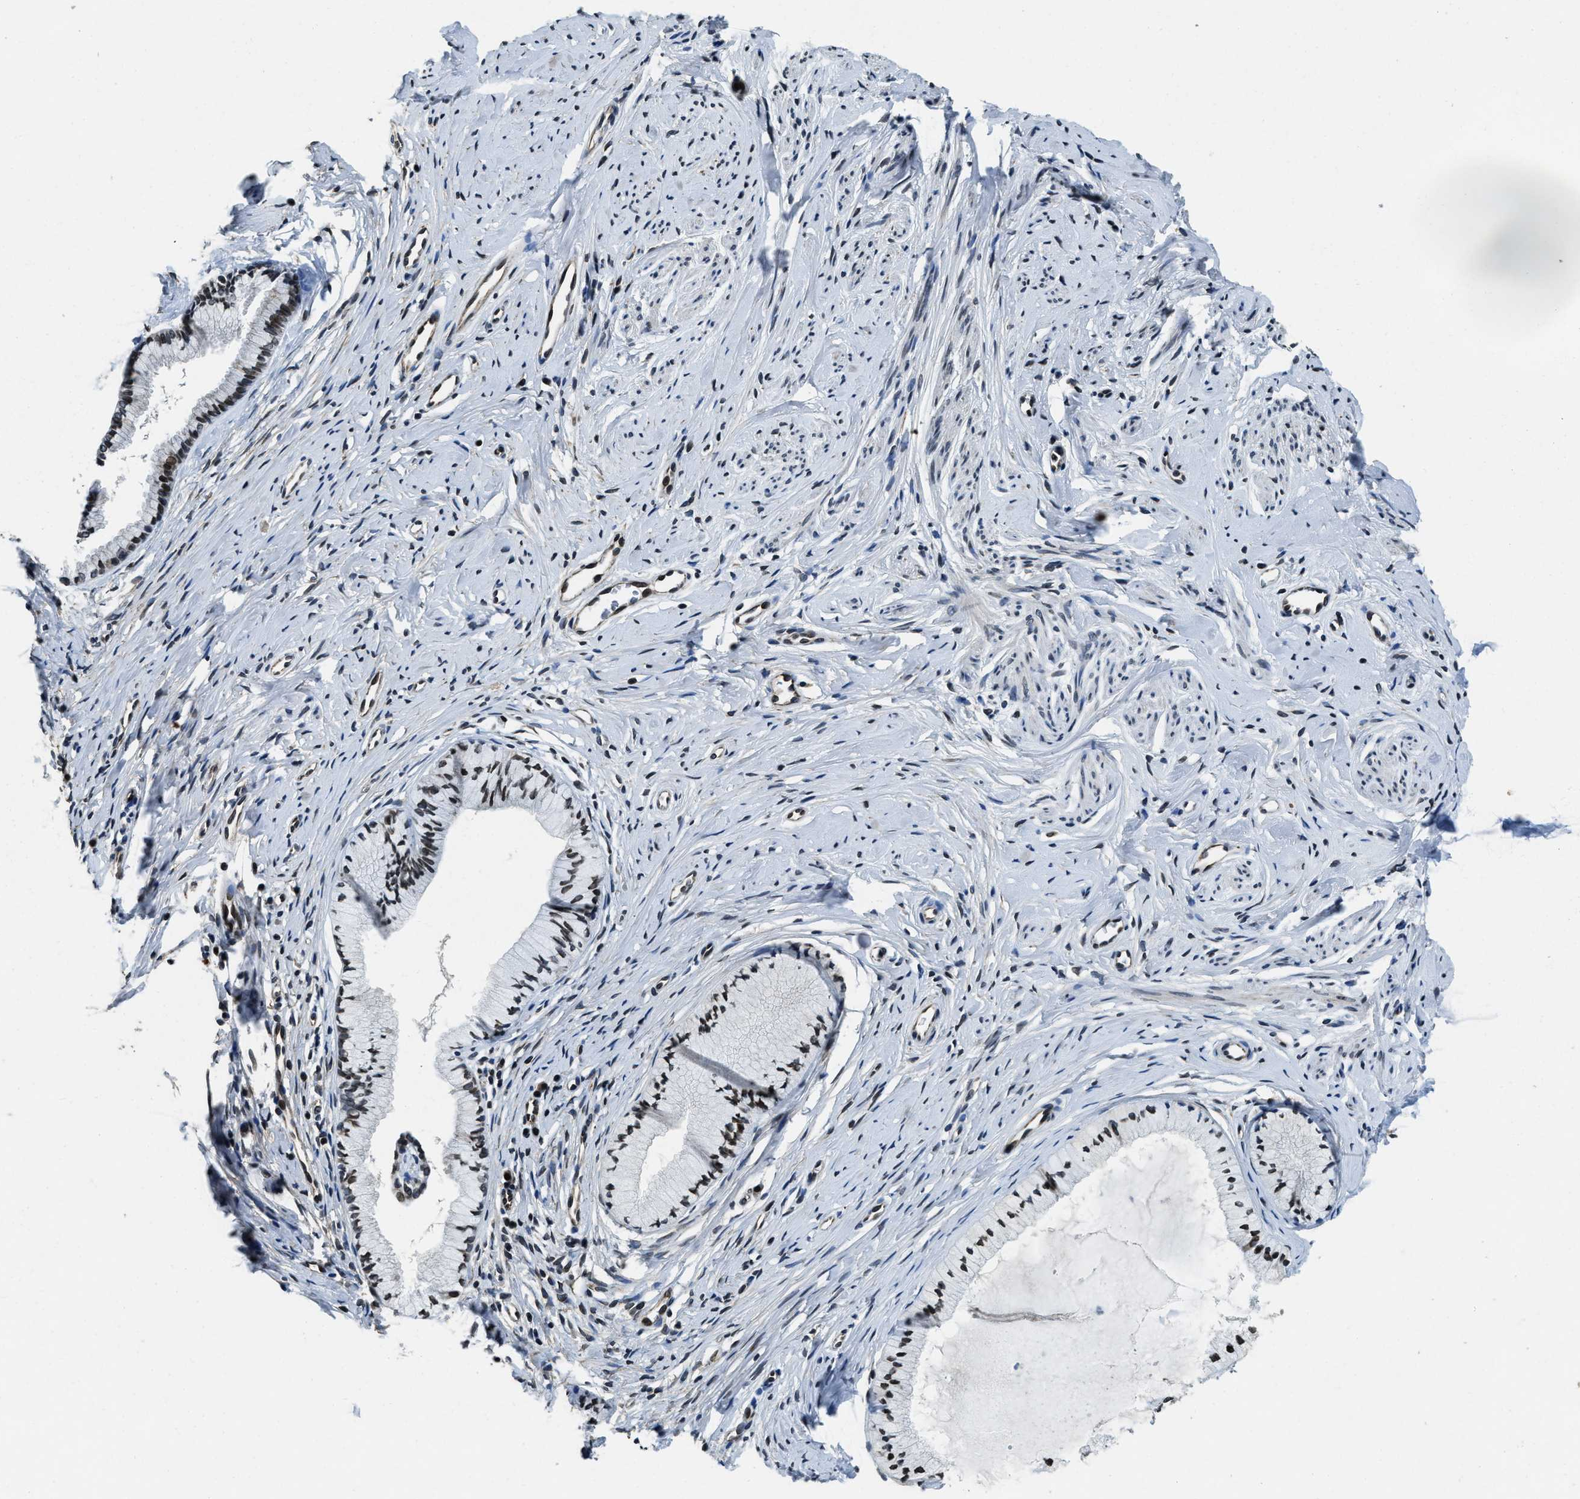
{"staining": {"intensity": "moderate", "quantity": ">75%", "location": "nuclear"}, "tissue": "cervix", "cell_type": "Glandular cells", "image_type": "normal", "snomed": [{"axis": "morphology", "description": "Normal tissue, NOS"}, {"axis": "topography", "description": "Cervix"}], "caption": "A histopathology image of cervix stained for a protein exhibits moderate nuclear brown staining in glandular cells.", "gene": "ZC3HC1", "patient": {"sex": "female", "age": 77}}